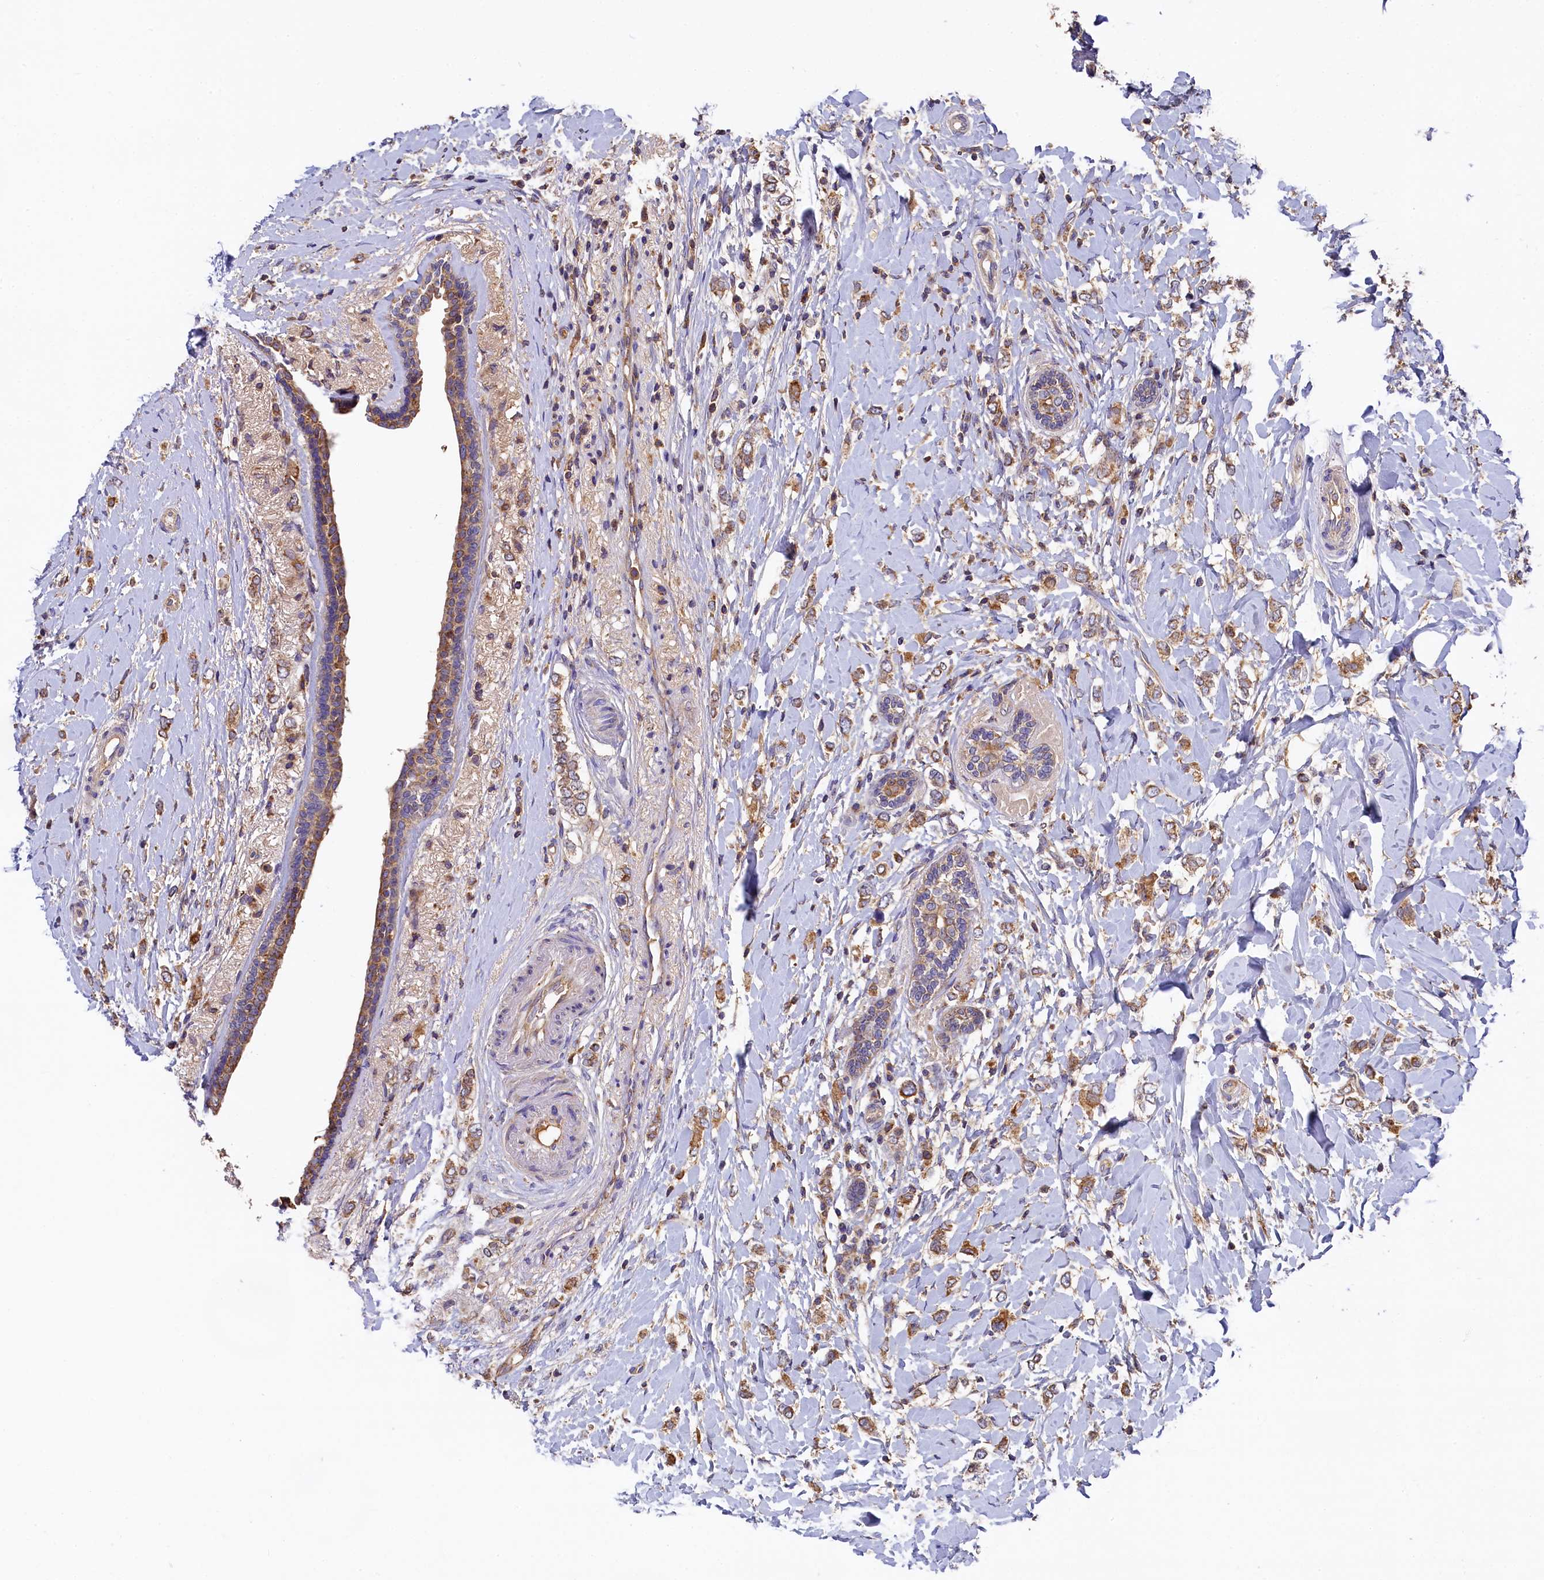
{"staining": {"intensity": "moderate", "quantity": ">75%", "location": "cytoplasmic/membranous"}, "tissue": "breast cancer", "cell_type": "Tumor cells", "image_type": "cancer", "snomed": [{"axis": "morphology", "description": "Normal tissue, NOS"}, {"axis": "morphology", "description": "Lobular carcinoma"}, {"axis": "topography", "description": "Breast"}], "caption": "Immunohistochemistry (DAB) staining of human lobular carcinoma (breast) shows moderate cytoplasmic/membranous protein staining in about >75% of tumor cells.", "gene": "SEC31B", "patient": {"sex": "female", "age": 47}}